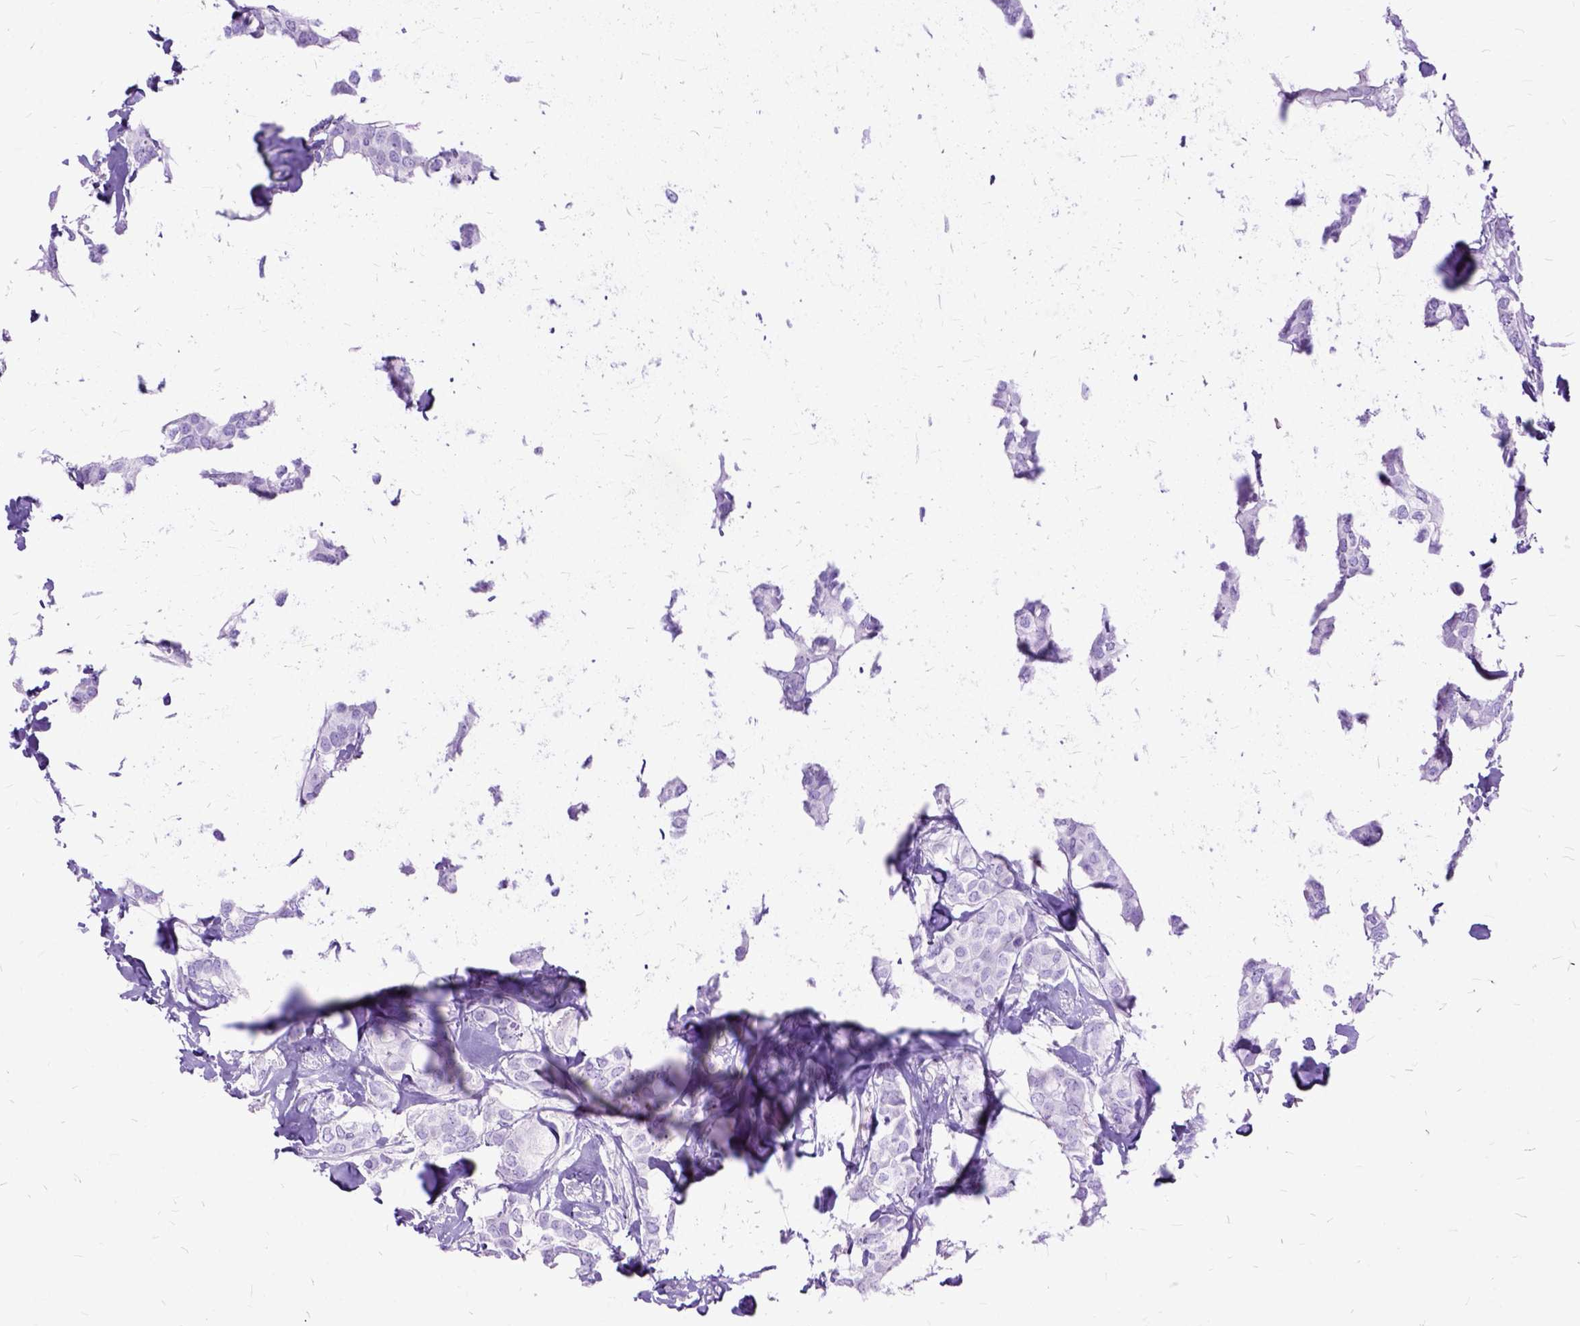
{"staining": {"intensity": "negative", "quantity": "none", "location": "none"}, "tissue": "breast cancer", "cell_type": "Tumor cells", "image_type": "cancer", "snomed": [{"axis": "morphology", "description": "Duct carcinoma"}, {"axis": "topography", "description": "Breast"}], "caption": "Immunohistochemistry of human intraductal carcinoma (breast) exhibits no expression in tumor cells. (DAB immunohistochemistry (IHC) with hematoxylin counter stain).", "gene": "ARL9", "patient": {"sex": "female", "age": 62}}